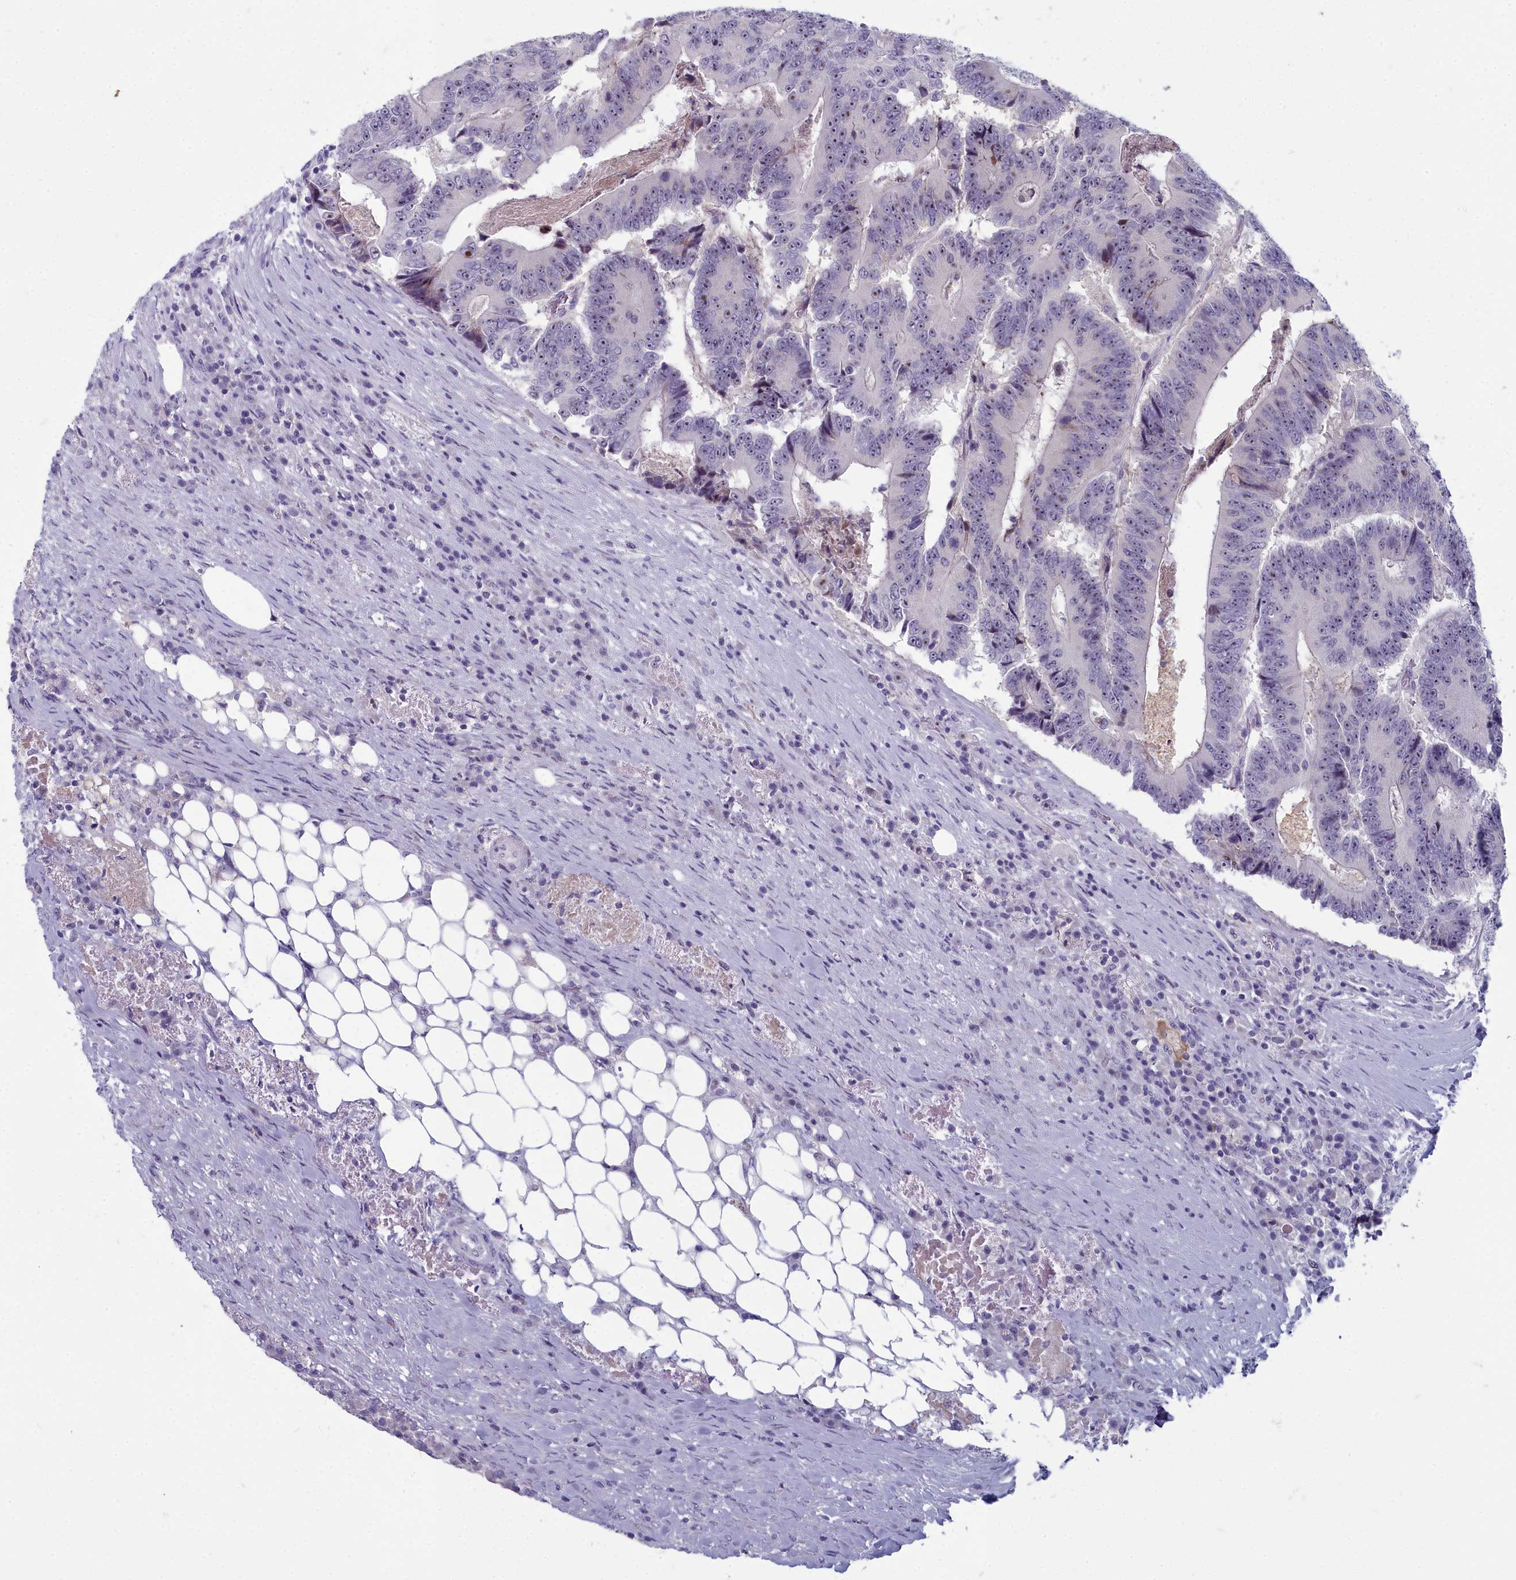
{"staining": {"intensity": "moderate", "quantity": ">75%", "location": "nuclear"}, "tissue": "colorectal cancer", "cell_type": "Tumor cells", "image_type": "cancer", "snomed": [{"axis": "morphology", "description": "Adenocarcinoma, NOS"}, {"axis": "topography", "description": "Colon"}], "caption": "A medium amount of moderate nuclear expression is present in approximately >75% of tumor cells in colorectal cancer (adenocarcinoma) tissue. Using DAB (3,3'-diaminobenzidine) (brown) and hematoxylin (blue) stains, captured at high magnification using brightfield microscopy.", "gene": "INSYN2A", "patient": {"sex": "male", "age": 83}}